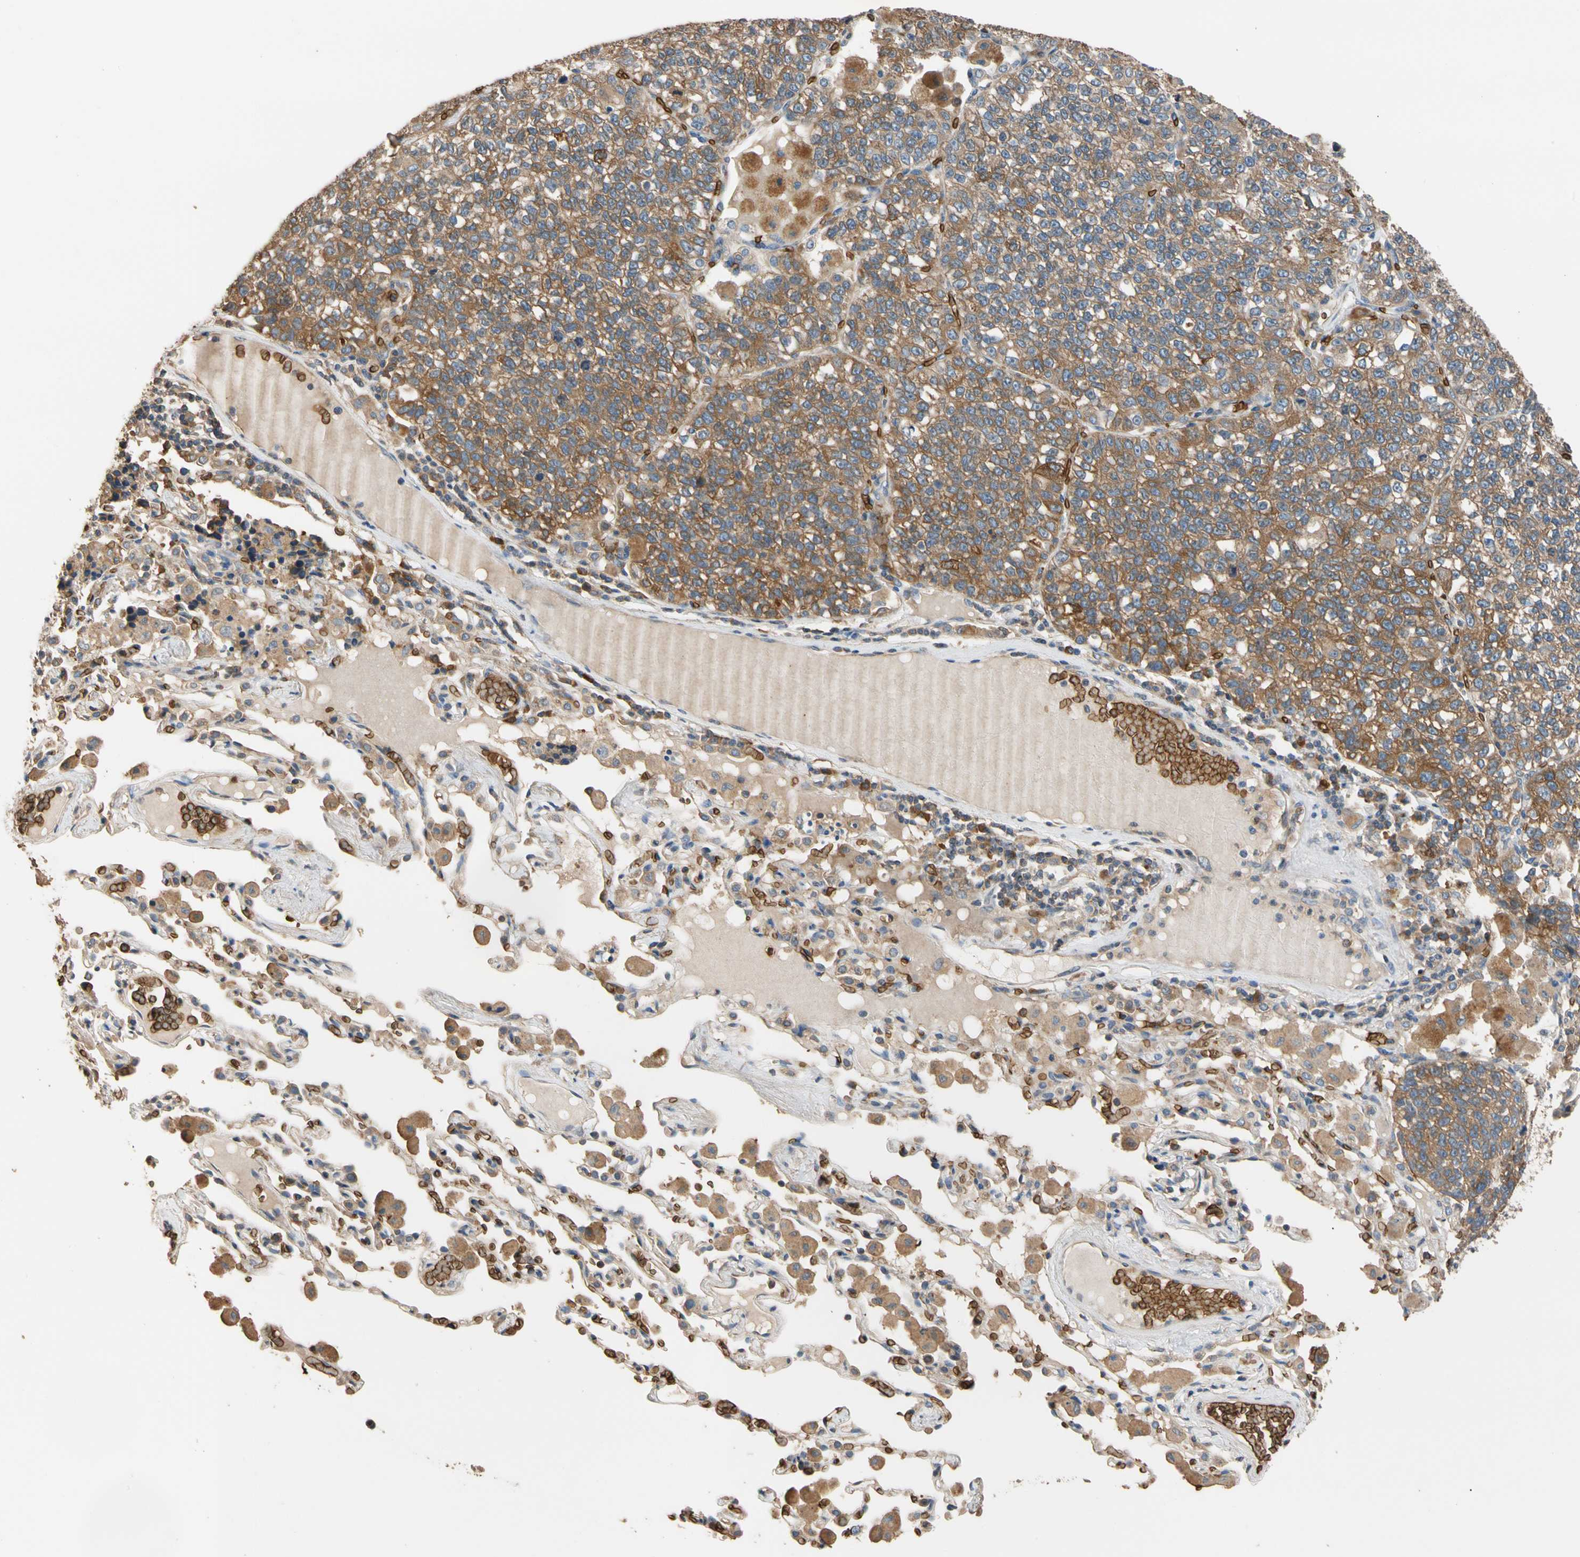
{"staining": {"intensity": "moderate", "quantity": "25%-75%", "location": "cytoplasmic/membranous"}, "tissue": "lung cancer", "cell_type": "Tumor cells", "image_type": "cancer", "snomed": [{"axis": "morphology", "description": "Adenocarcinoma, NOS"}, {"axis": "topography", "description": "Lung"}], "caption": "An image of human lung cancer stained for a protein displays moderate cytoplasmic/membranous brown staining in tumor cells. (Stains: DAB in brown, nuclei in blue, Microscopy: brightfield microscopy at high magnification).", "gene": "RIOK2", "patient": {"sex": "male", "age": 49}}